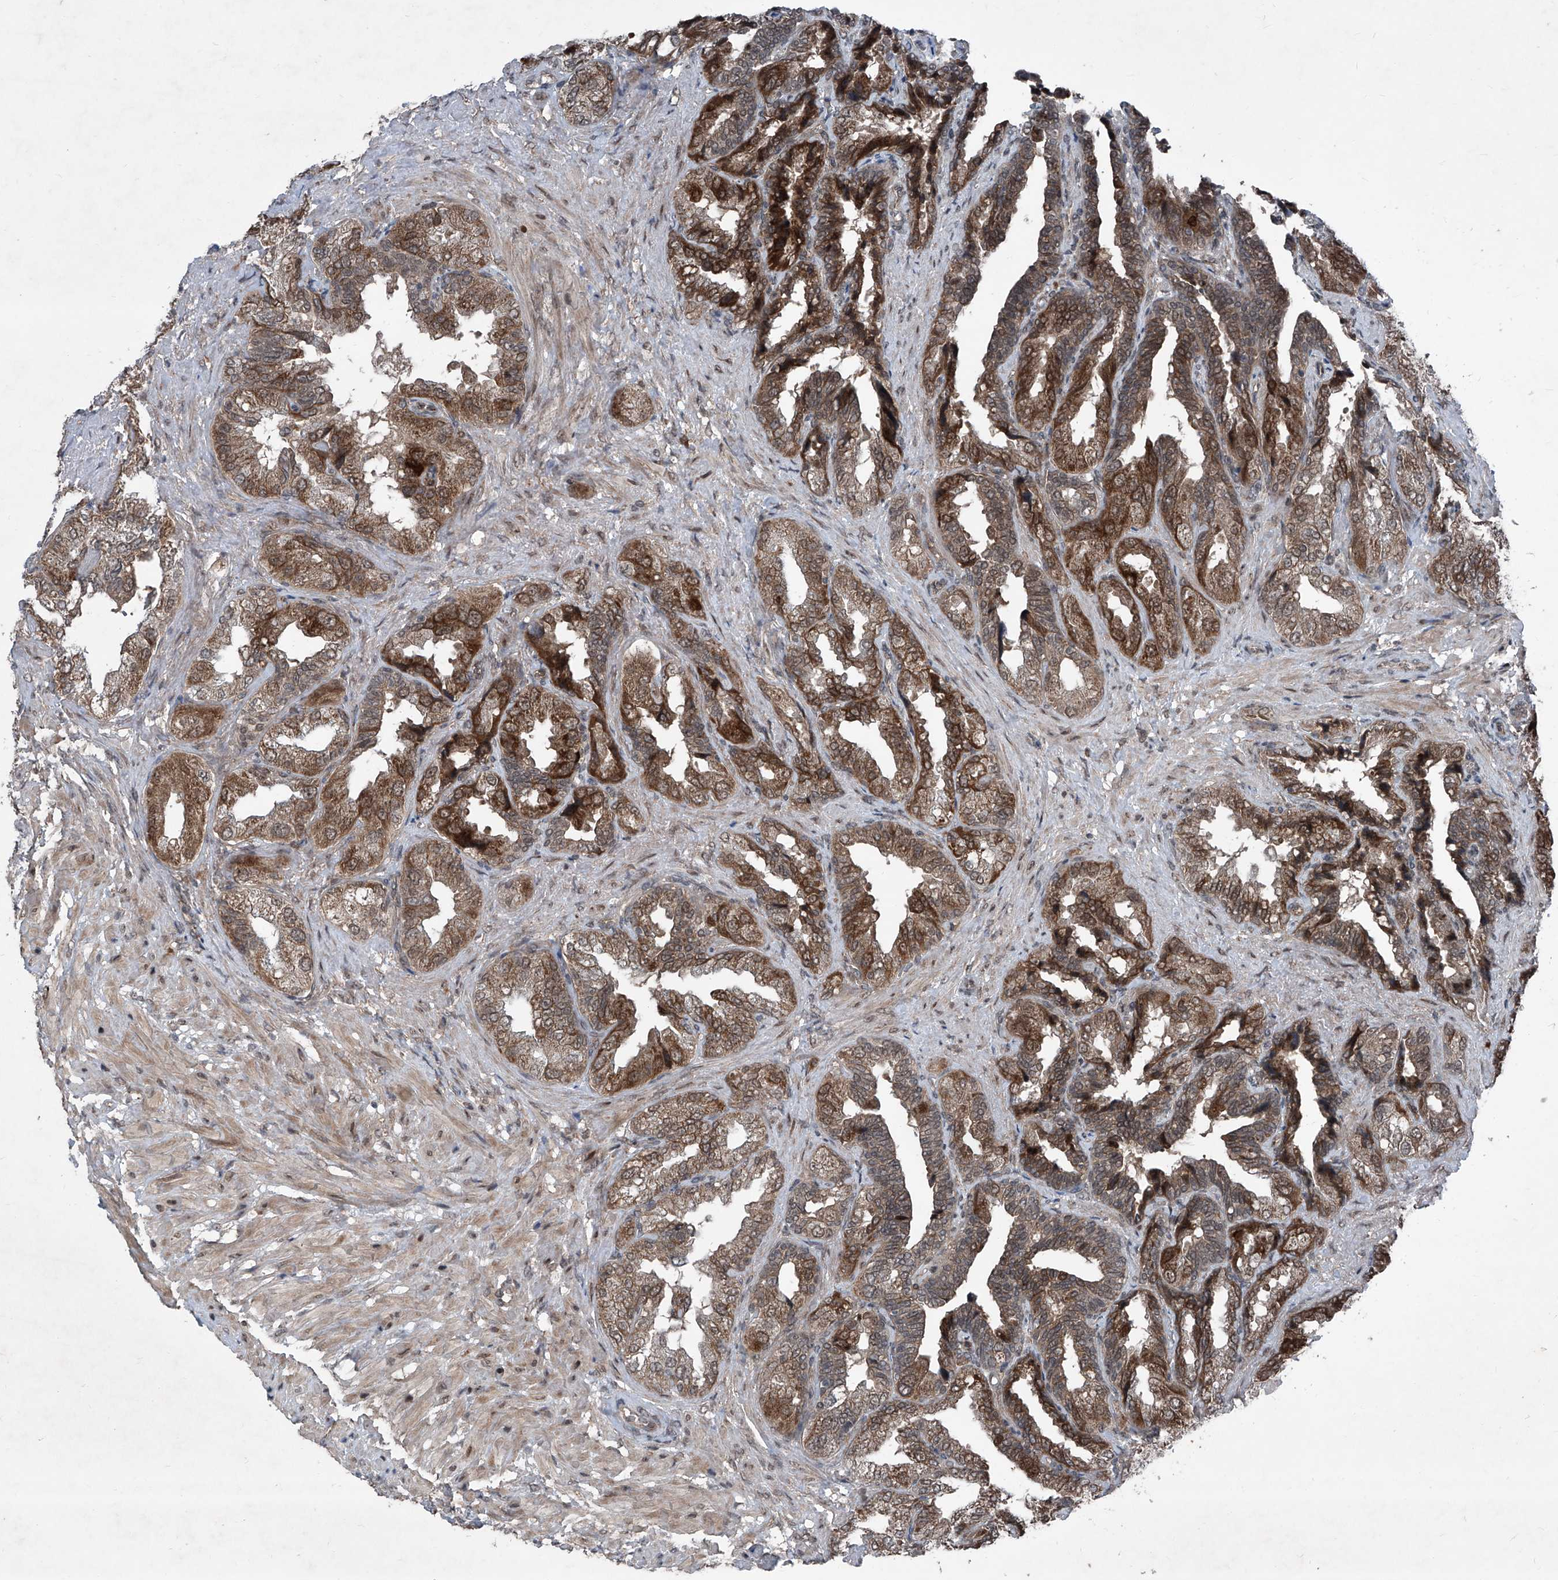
{"staining": {"intensity": "strong", "quantity": "25%-75%", "location": "cytoplasmic/membranous"}, "tissue": "seminal vesicle", "cell_type": "Glandular cells", "image_type": "normal", "snomed": [{"axis": "morphology", "description": "Normal tissue, NOS"}, {"axis": "topography", "description": "Seminal veicle"}, {"axis": "topography", "description": "Peripheral nerve tissue"}], "caption": "Protein staining by immunohistochemistry (IHC) shows strong cytoplasmic/membranous positivity in about 25%-75% of glandular cells in normal seminal vesicle. The protein of interest is shown in brown color, while the nuclei are stained blue.", "gene": "COA7", "patient": {"sex": "male", "age": 63}}